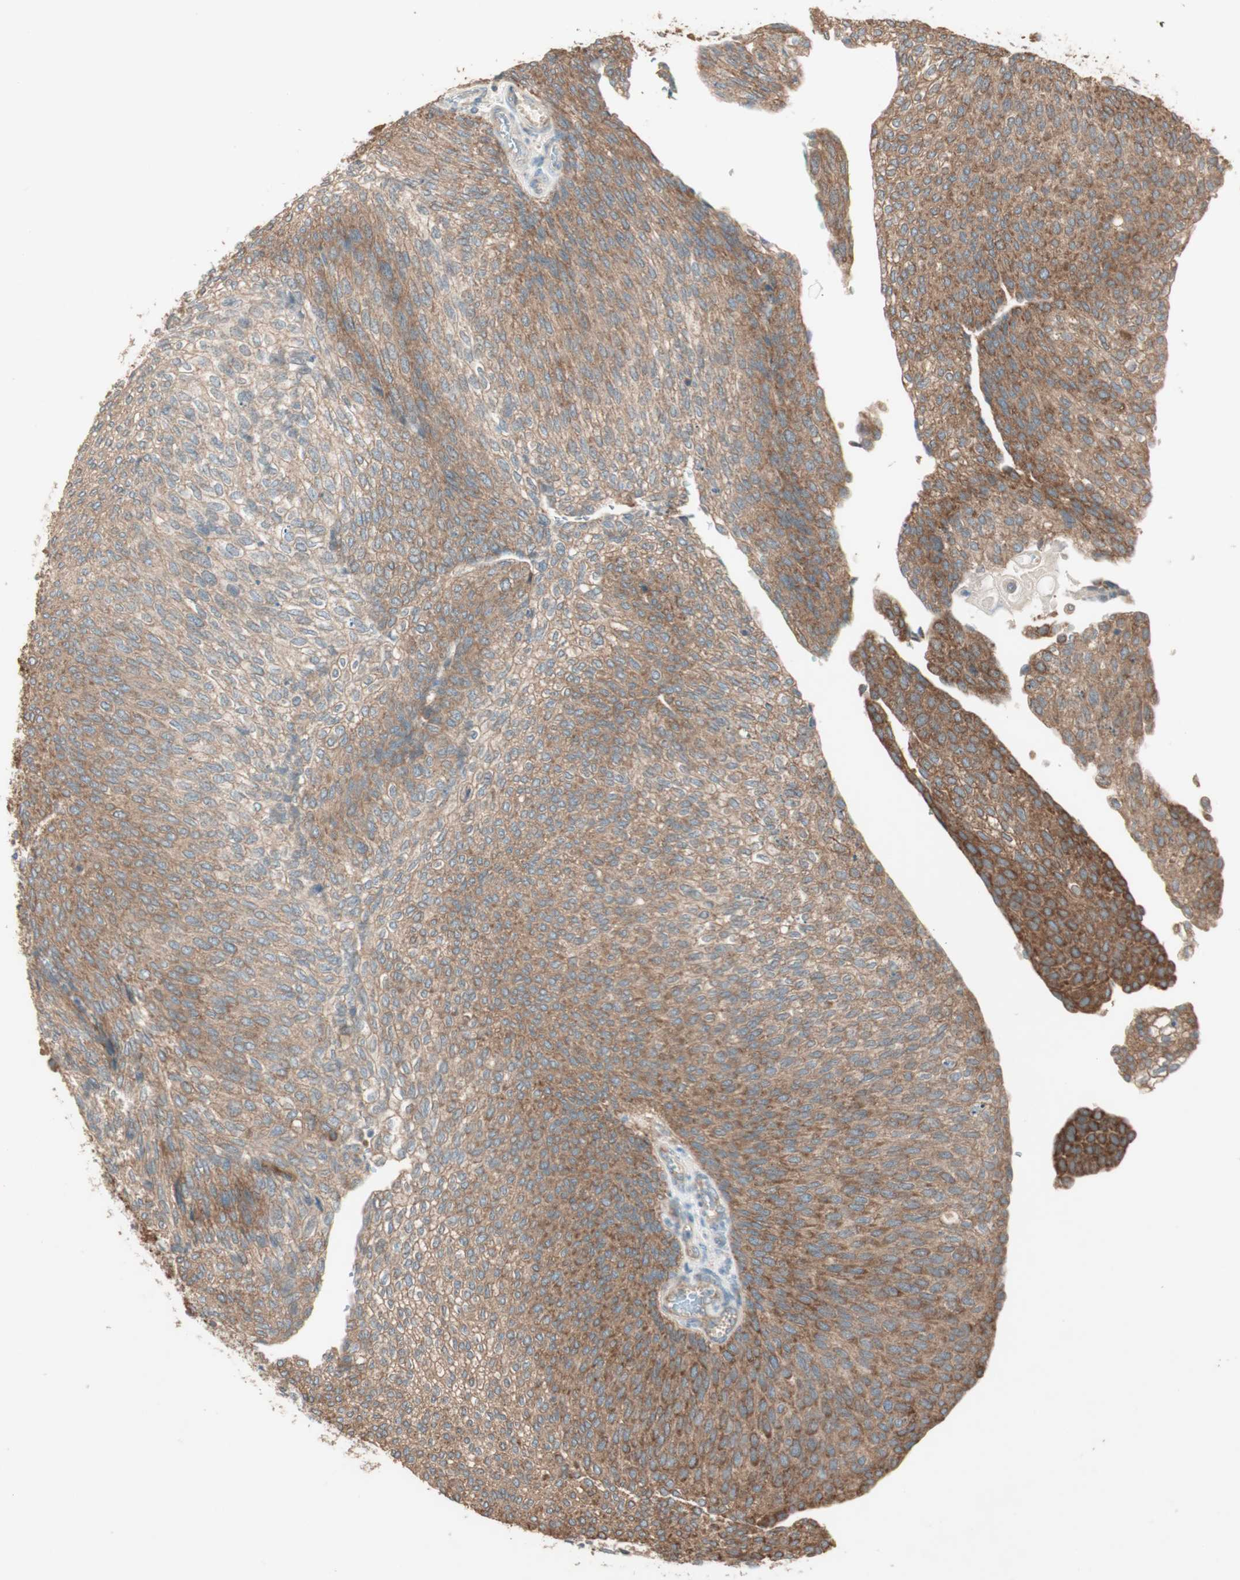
{"staining": {"intensity": "strong", "quantity": ">75%", "location": "cytoplasmic/membranous"}, "tissue": "urothelial cancer", "cell_type": "Tumor cells", "image_type": "cancer", "snomed": [{"axis": "morphology", "description": "Urothelial carcinoma, Low grade"}, {"axis": "topography", "description": "Urinary bladder"}], "caption": "This is a histology image of immunohistochemistry (IHC) staining of urothelial carcinoma (low-grade), which shows strong staining in the cytoplasmic/membranous of tumor cells.", "gene": "CC2D1A", "patient": {"sex": "female", "age": 79}}